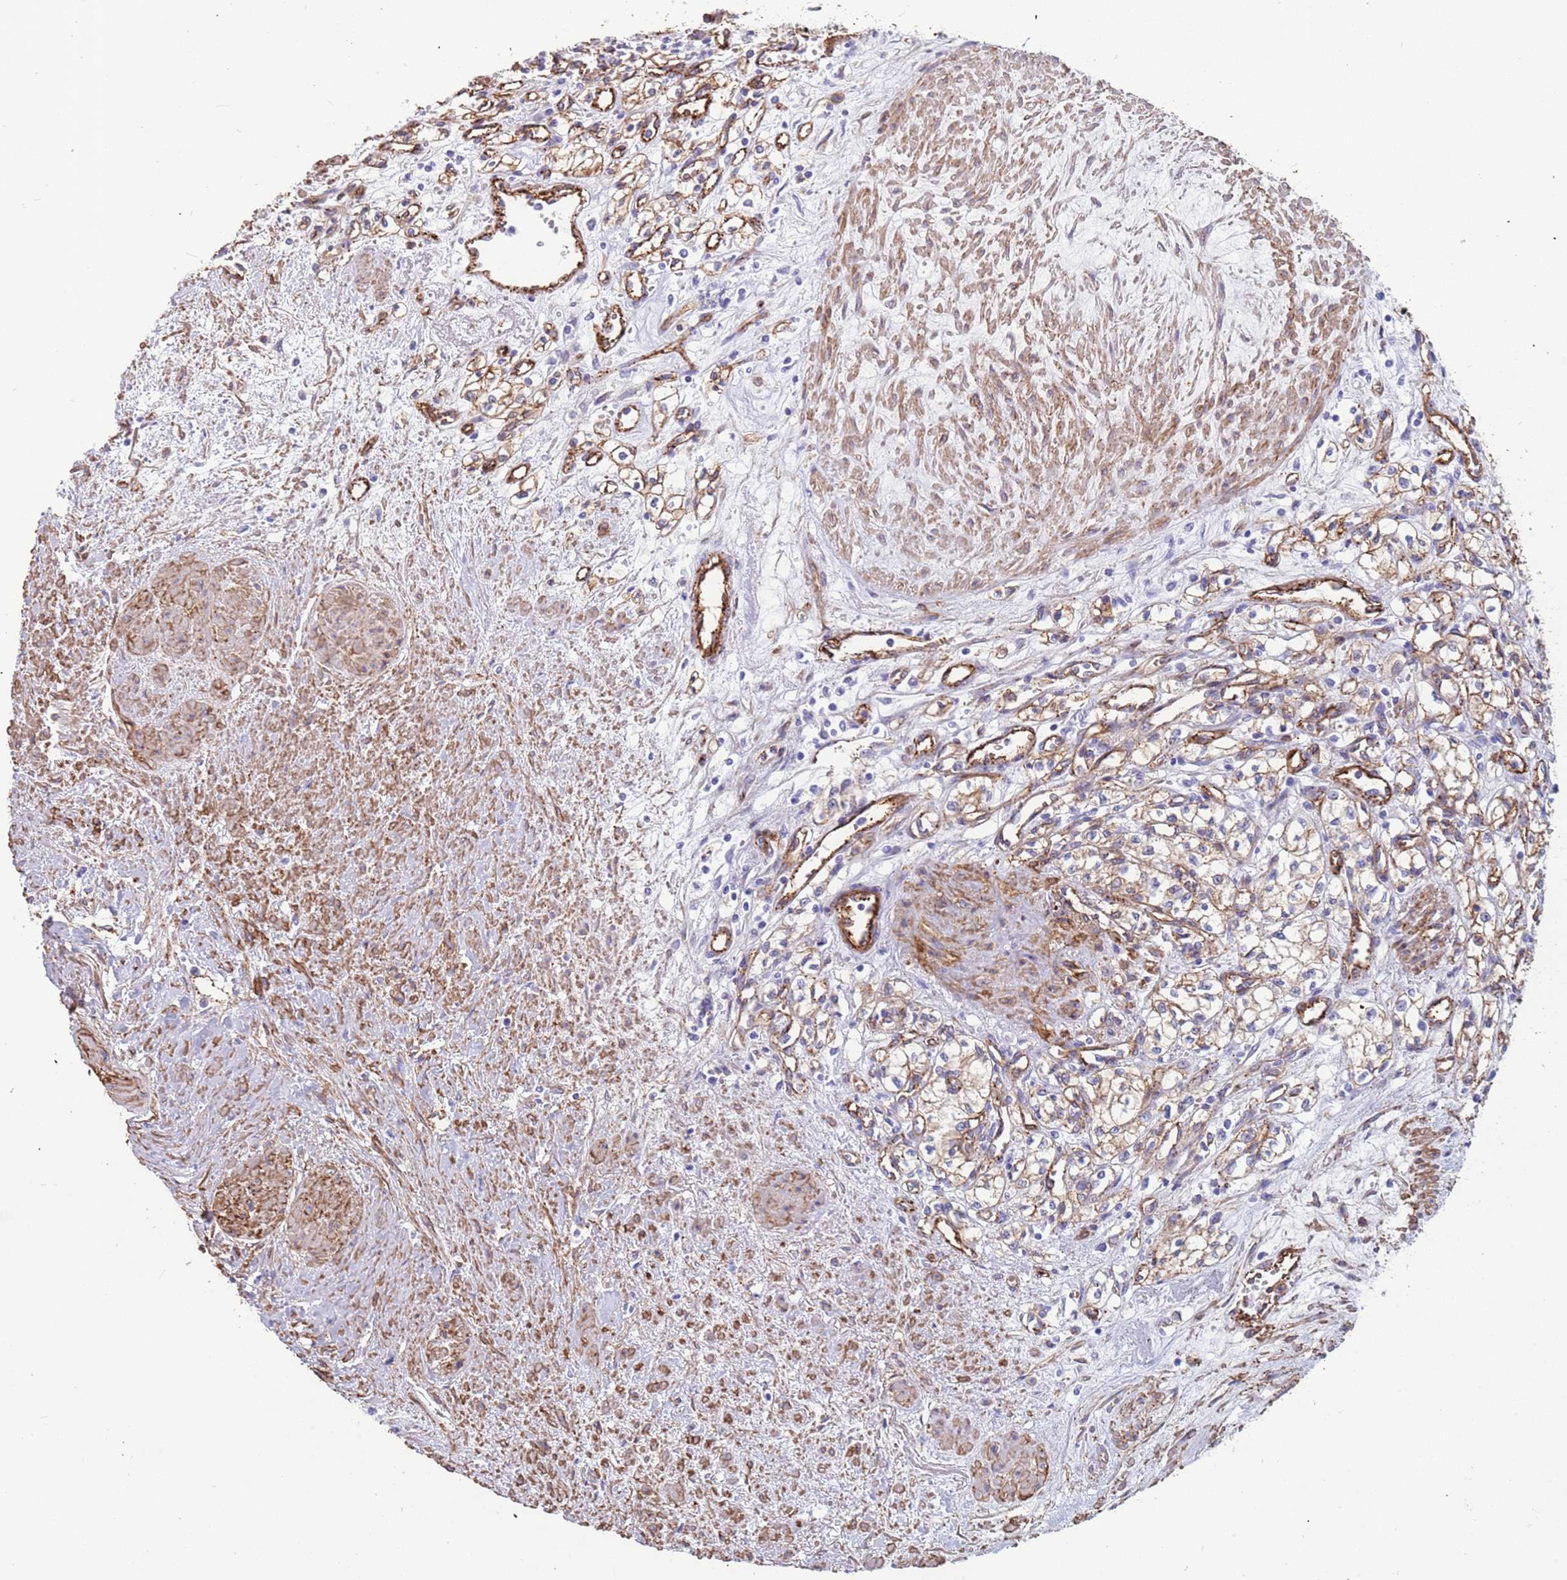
{"staining": {"intensity": "negative", "quantity": "none", "location": "none"}, "tissue": "renal cancer", "cell_type": "Tumor cells", "image_type": "cancer", "snomed": [{"axis": "morphology", "description": "Adenocarcinoma, NOS"}, {"axis": "topography", "description": "Kidney"}], "caption": "Image shows no protein positivity in tumor cells of renal adenocarcinoma tissue. (Stains: DAB immunohistochemistry with hematoxylin counter stain, Microscopy: brightfield microscopy at high magnification).", "gene": "EHD2", "patient": {"sex": "male", "age": 59}}